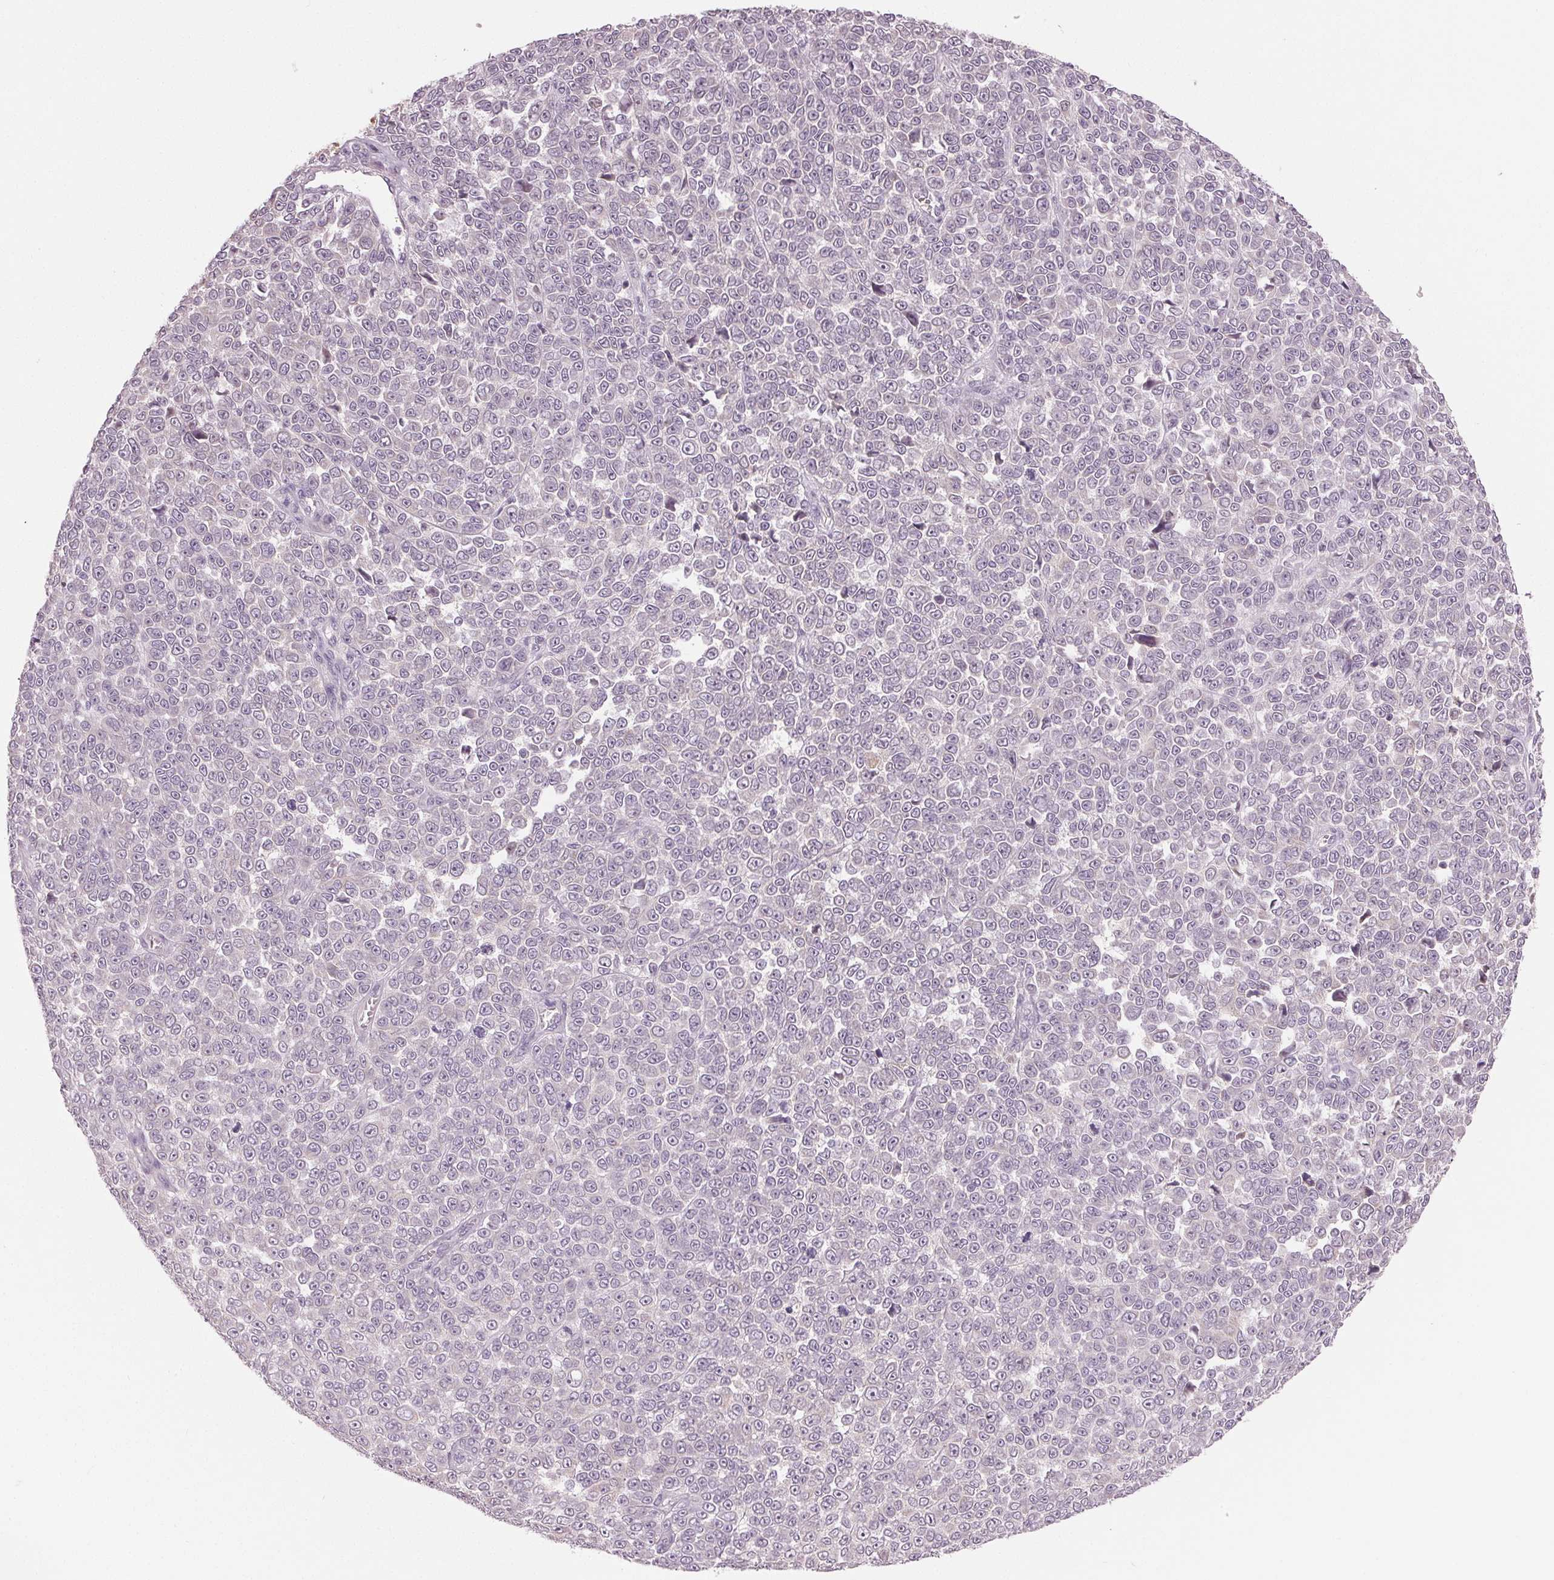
{"staining": {"intensity": "negative", "quantity": "none", "location": "none"}, "tissue": "melanoma", "cell_type": "Tumor cells", "image_type": "cancer", "snomed": [{"axis": "morphology", "description": "Malignant melanoma, NOS"}, {"axis": "topography", "description": "Skin"}], "caption": "There is no significant expression in tumor cells of melanoma.", "gene": "ZNF605", "patient": {"sex": "female", "age": 95}}